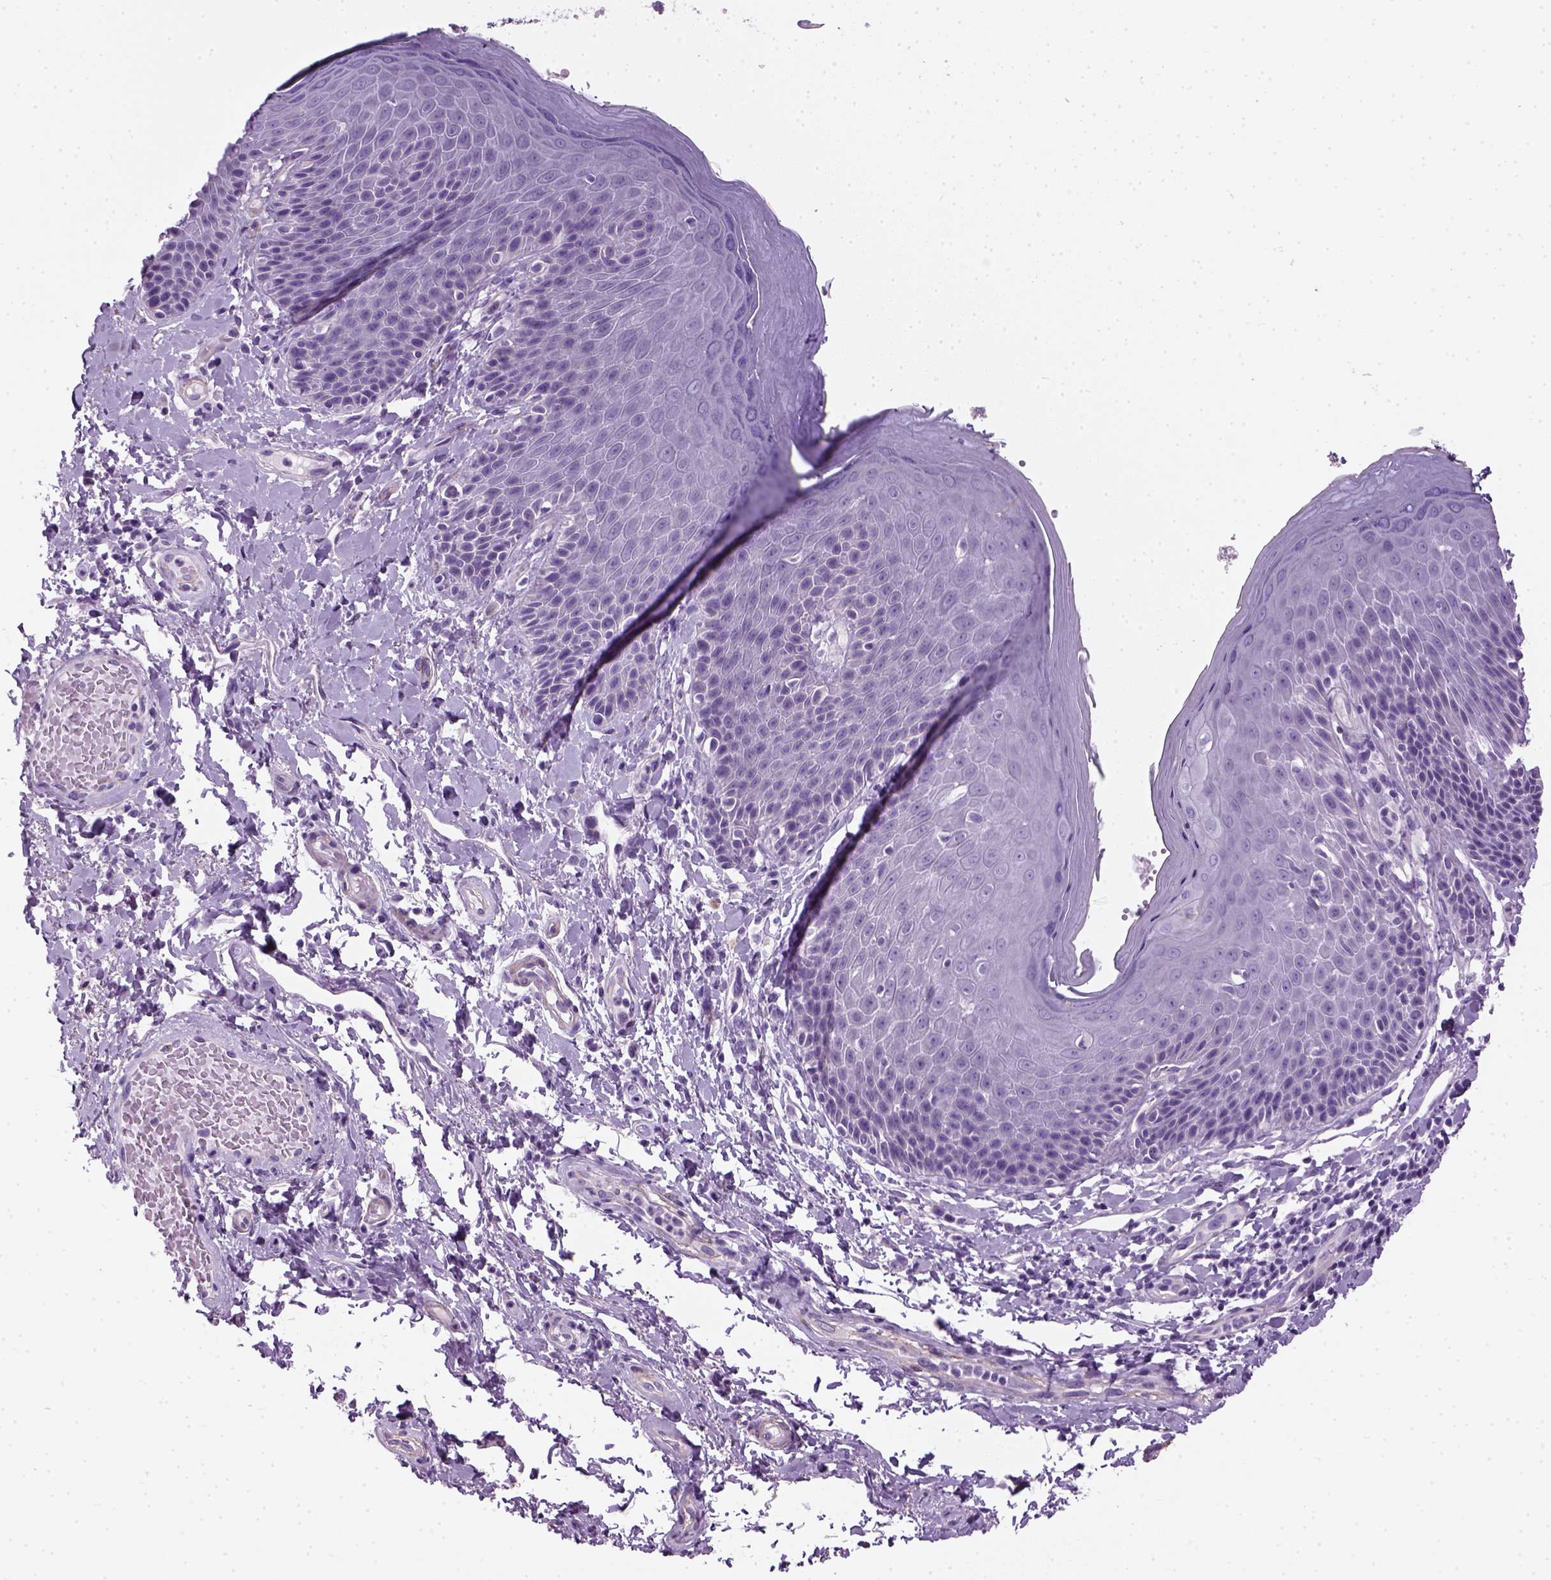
{"staining": {"intensity": "negative", "quantity": "none", "location": "none"}, "tissue": "skin", "cell_type": "Epidermal cells", "image_type": "normal", "snomed": [{"axis": "morphology", "description": "Normal tissue, NOS"}, {"axis": "topography", "description": "Anal"}, {"axis": "topography", "description": "Peripheral nerve tissue"}], "caption": "IHC of unremarkable human skin displays no positivity in epidermal cells.", "gene": "FAM161A", "patient": {"sex": "male", "age": 51}}